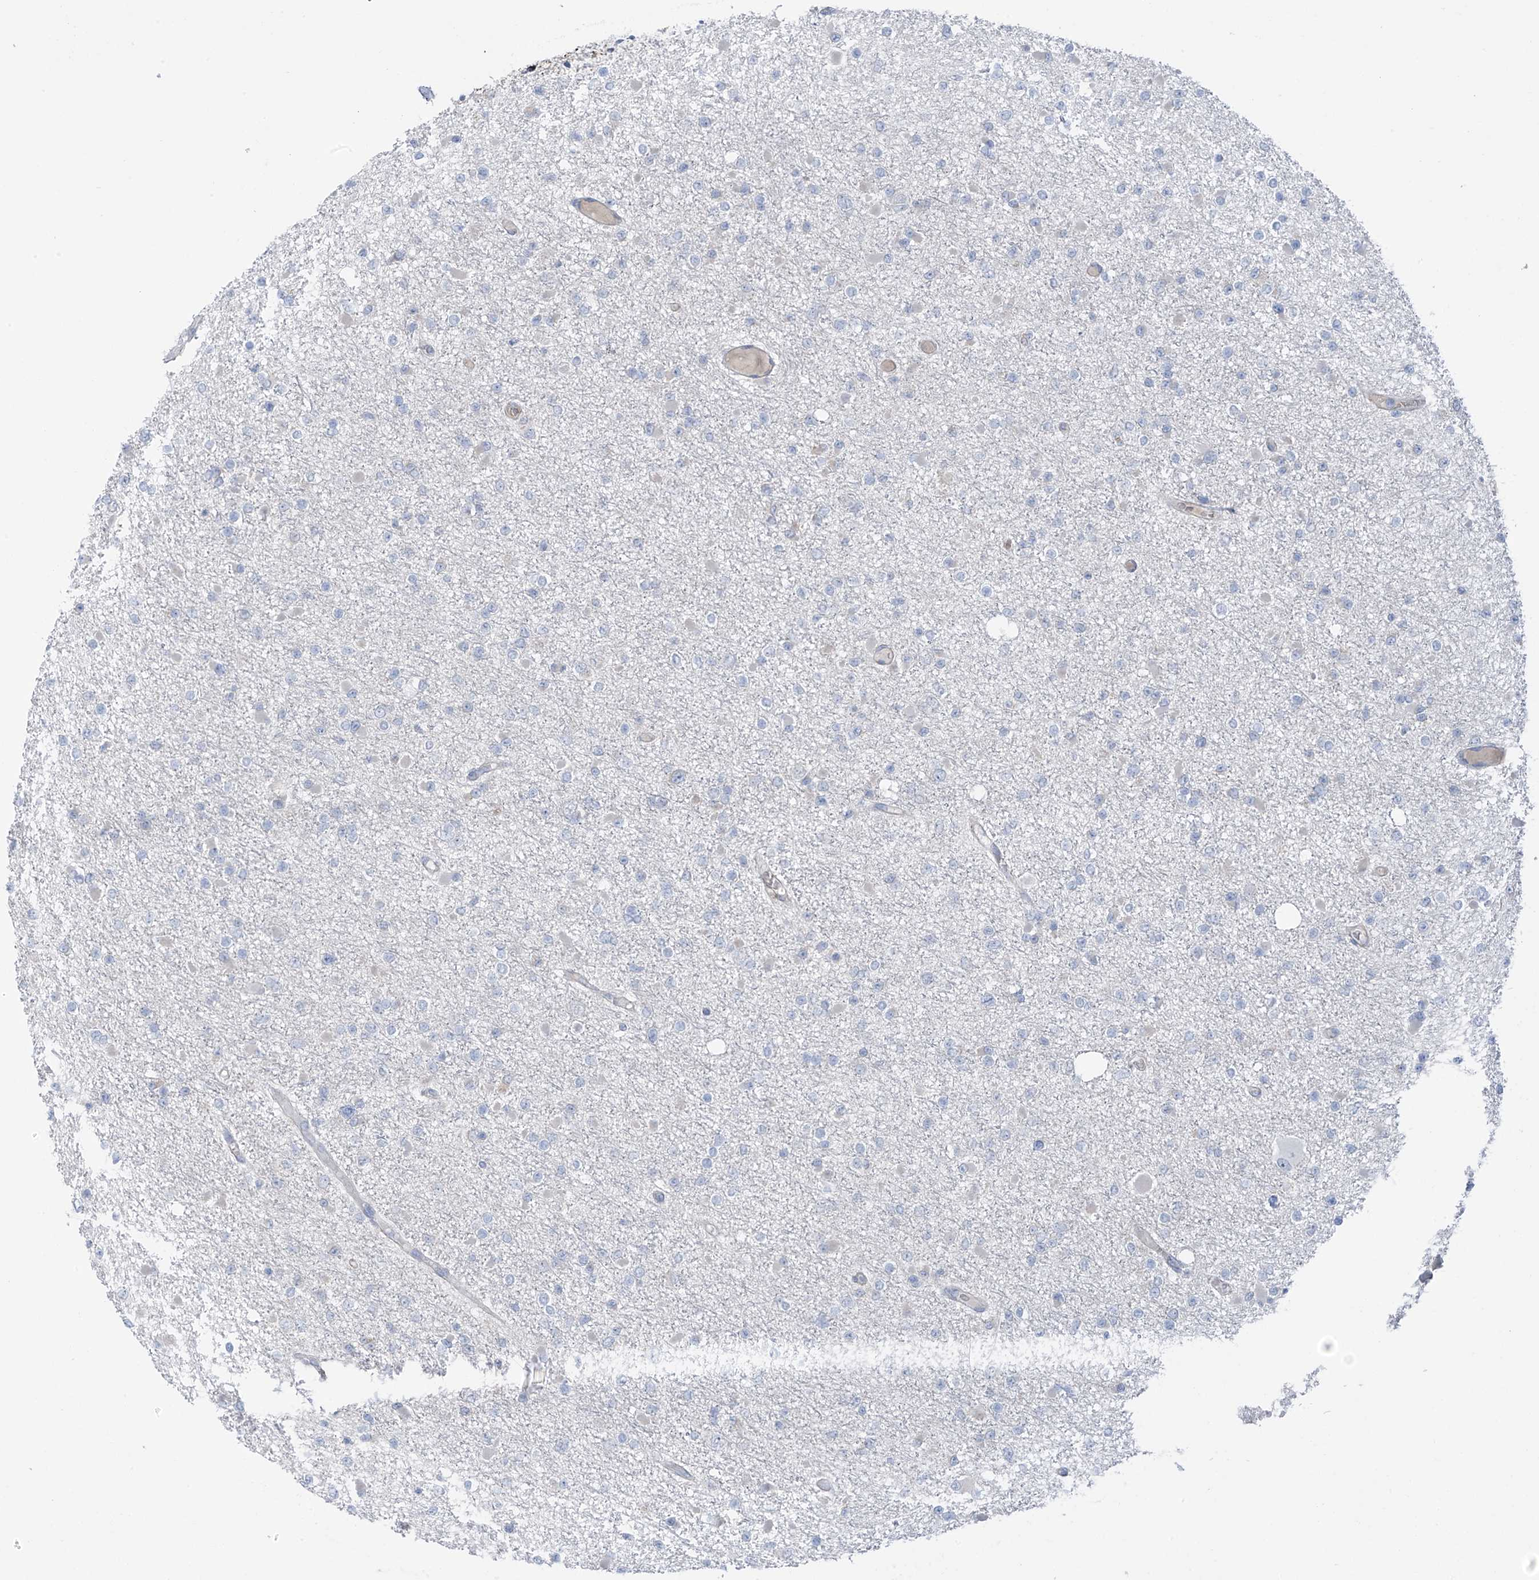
{"staining": {"intensity": "negative", "quantity": "none", "location": "none"}, "tissue": "glioma", "cell_type": "Tumor cells", "image_type": "cancer", "snomed": [{"axis": "morphology", "description": "Glioma, malignant, Low grade"}, {"axis": "topography", "description": "Brain"}], "caption": "High power microscopy histopathology image of an immunohistochemistry photomicrograph of glioma, revealing no significant expression in tumor cells. Nuclei are stained in blue.", "gene": "ZNF793", "patient": {"sex": "female", "age": 22}}